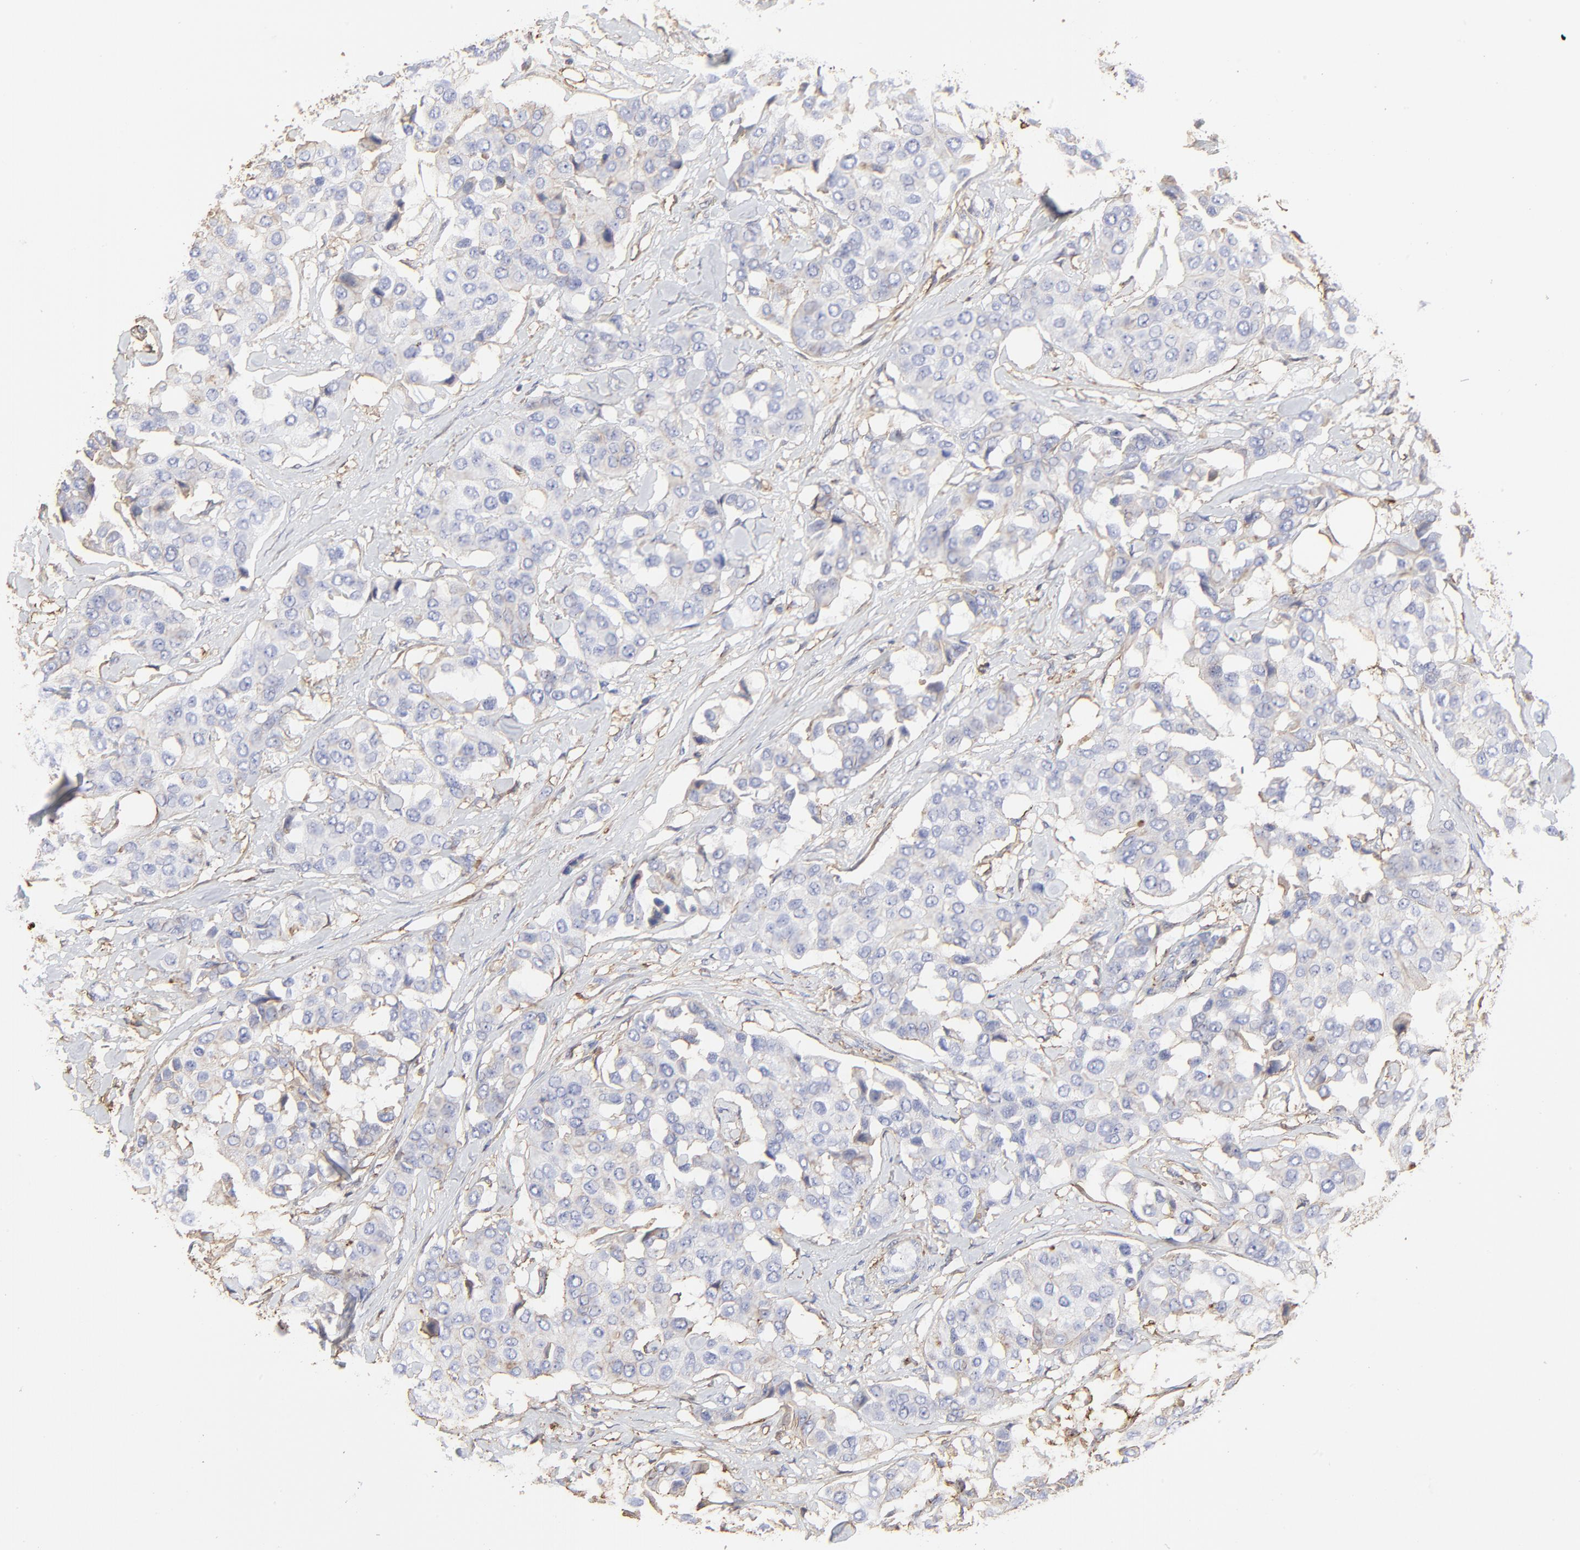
{"staining": {"intensity": "negative", "quantity": "none", "location": "none"}, "tissue": "breast cancer", "cell_type": "Tumor cells", "image_type": "cancer", "snomed": [{"axis": "morphology", "description": "Duct carcinoma"}, {"axis": "topography", "description": "Breast"}], "caption": "Human breast intraductal carcinoma stained for a protein using IHC reveals no positivity in tumor cells.", "gene": "ANXA6", "patient": {"sex": "female", "age": 80}}